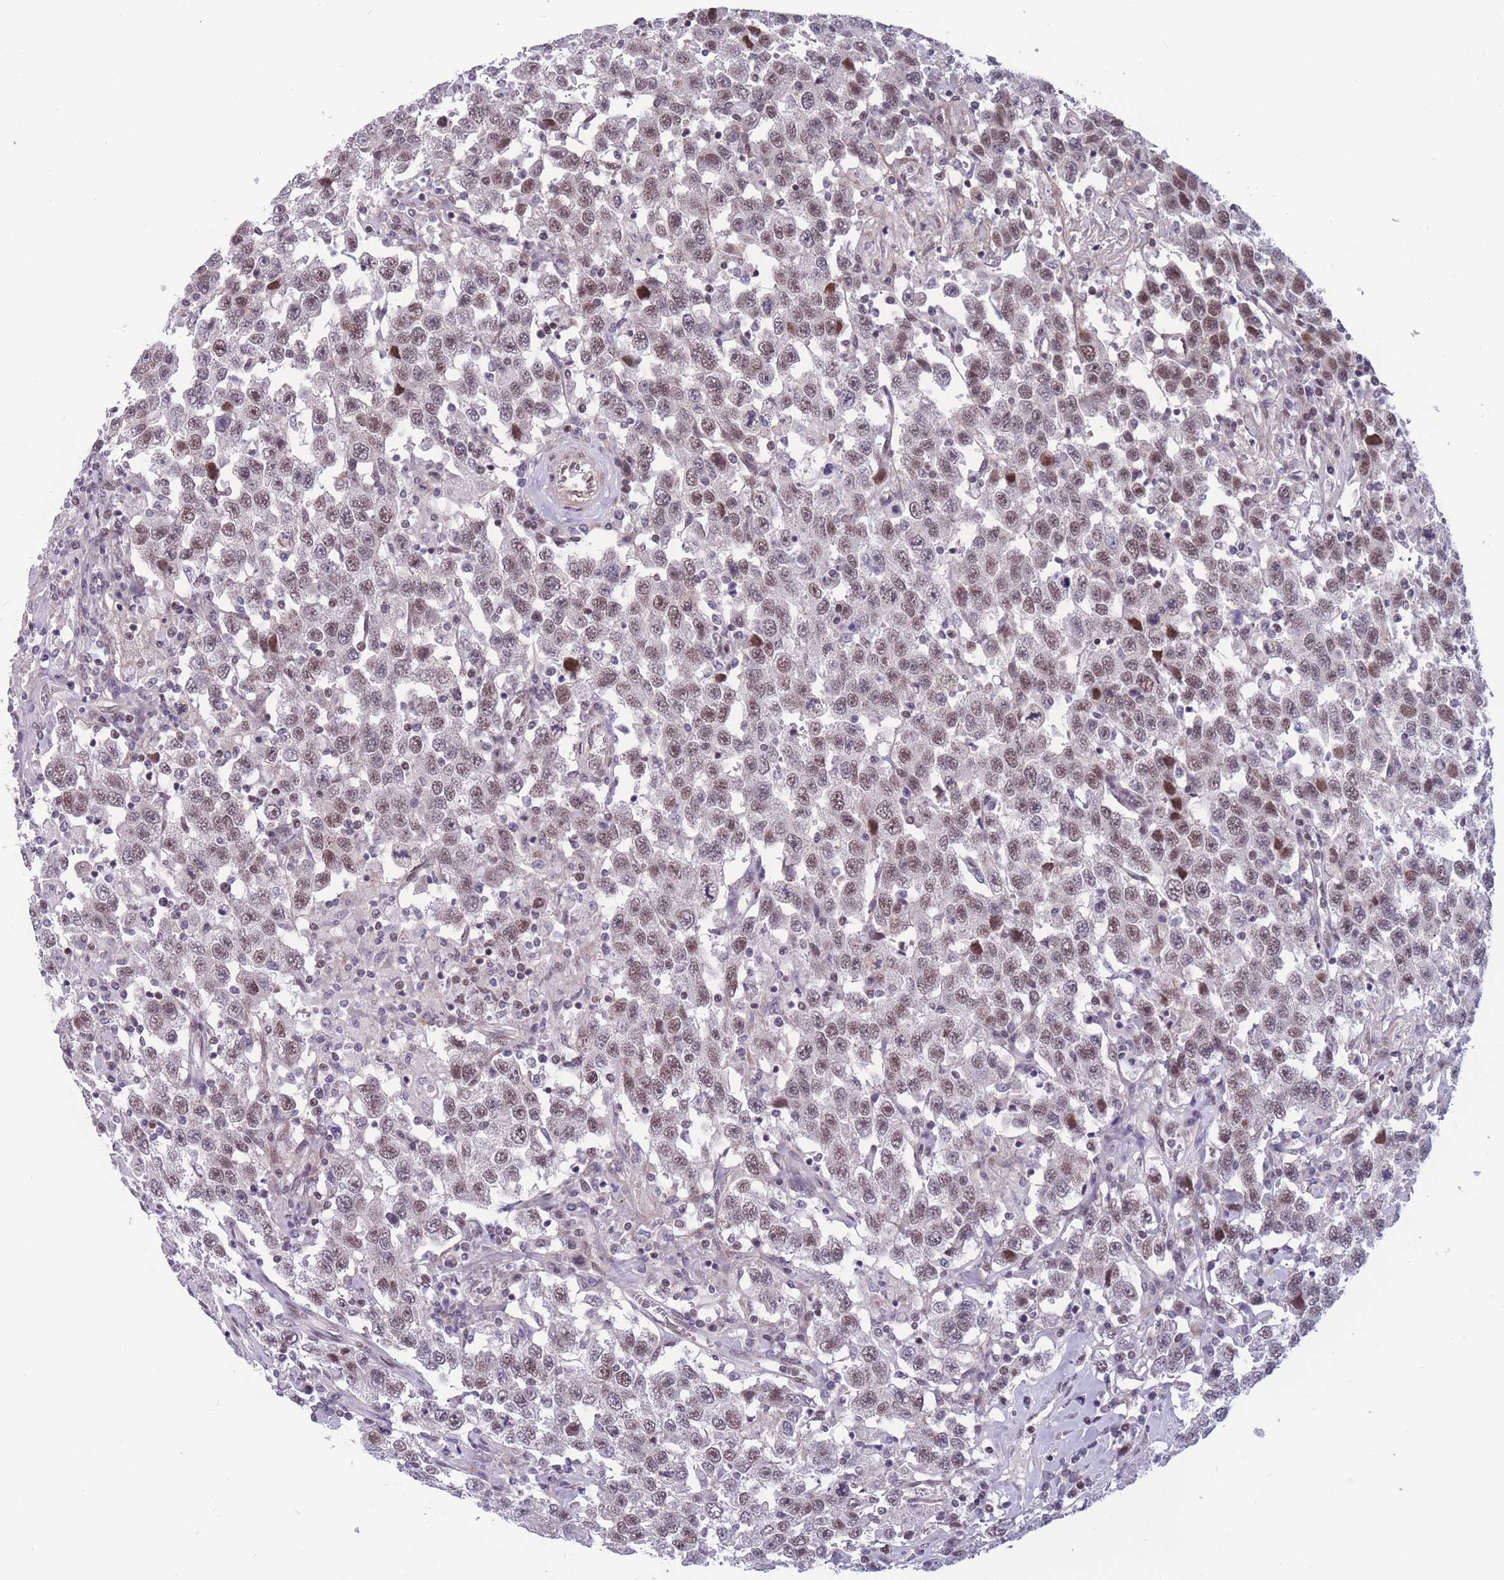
{"staining": {"intensity": "moderate", "quantity": ">75%", "location": "nuclear"}, "tissue": "testis cancer", "cell_type": "Tumor cells", "image_type": "cancer", "snomed": [{"axis": "morphology", "description": "Seminoma, NOS"}, {"axis": "topography", "description": "Testis"}], "caption": "IHC (DAB) staining of testis cancer demonstrates moderate nuclear protein expression in approximately >75% of tumor cells.", "gene": "BCL9L", "patient": {"sex": "male", "age": 41}}